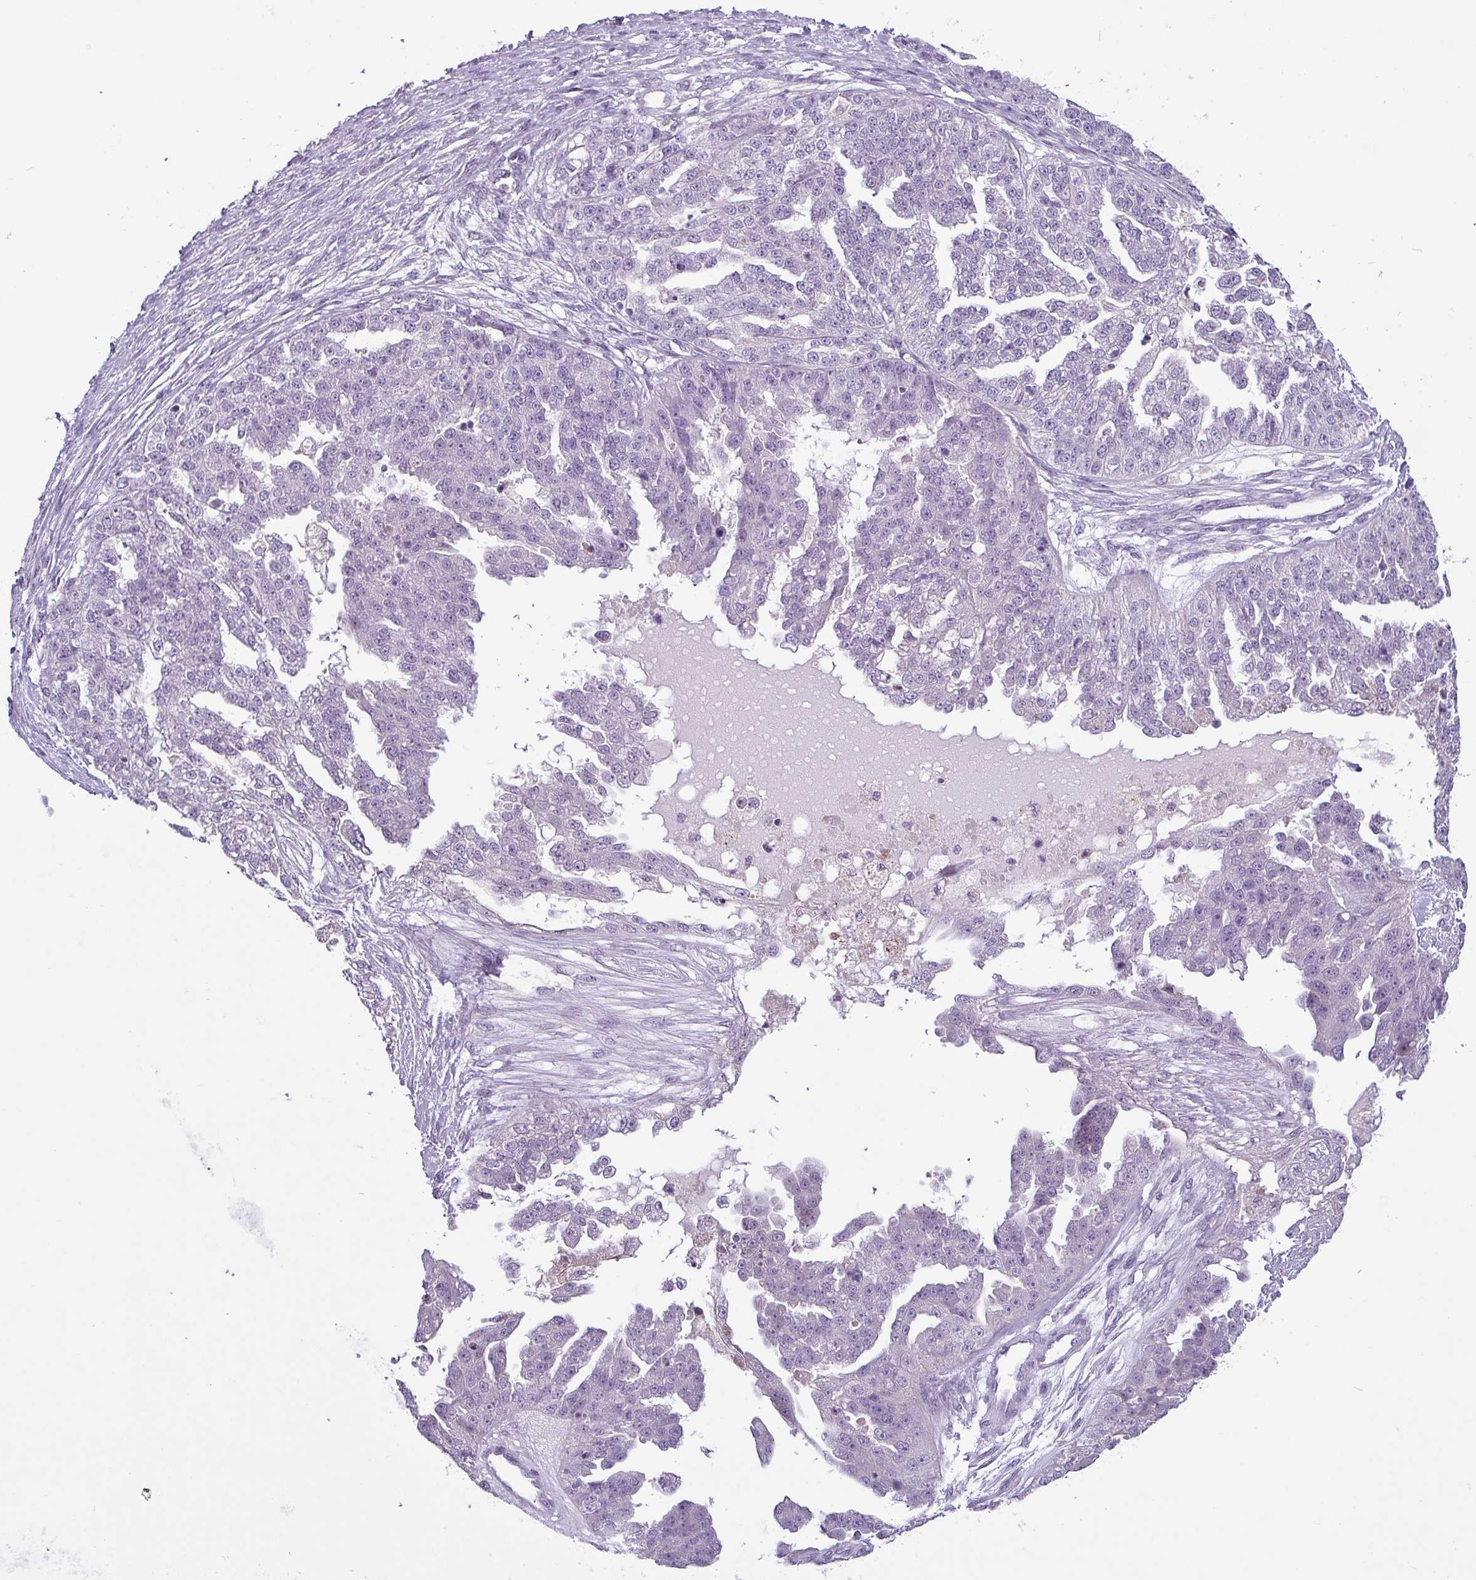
{"staining": {"intensity": "negative", "quantity": "none", "location": "none"}, "tissue": "ovarian cancer", "cell_type": "Tumor cells", "image_type": "cancer", "snomed": [{"axis": "morphology", "description": "Cystadenocarcinoma, serous, NOS"}, {"axis": "topography", "description": "Ovary"}], "caption": "The IHC image has no significant positivity in tumor cells of serous cystadenocarcinoma (ovarian) tissue.", "gene": "TMEM178B", "patient": {"sex": "female", "age": 58}}